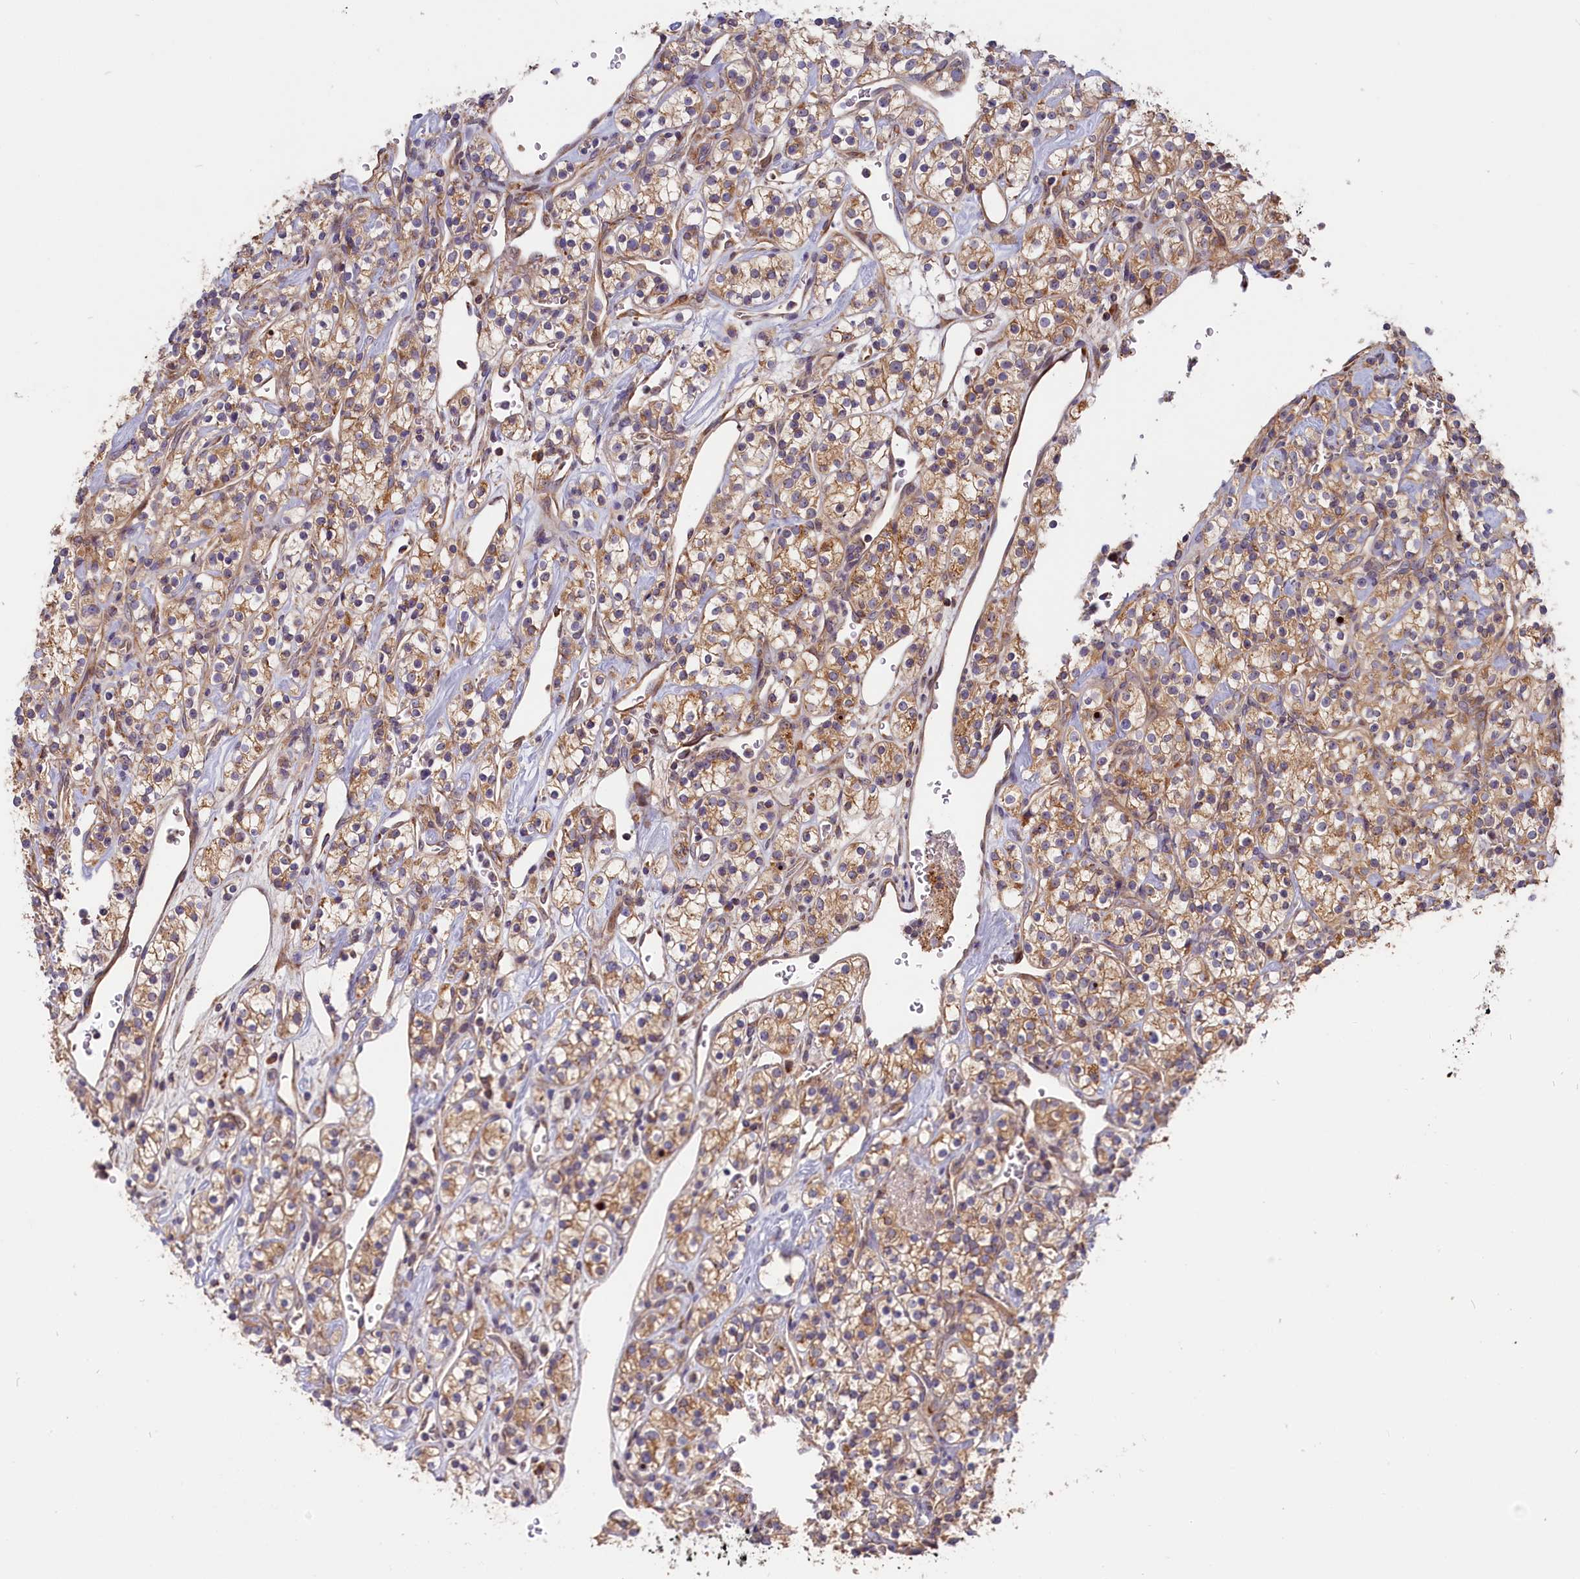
{"staining": {"intensity": "moderate", "quantity": ">75%", "location": "cytoplasmic/membranous"}, "tissue": "renal cancer", "cell_type": "Tumor cells", "image_type": "cancer", "snomed": [{"axis": "morphology", "description": "Adenocarcinoma, NOS"}, {"axis": "topography", "description": "Kidney"}], "caption": "Tumor cells exhibit medium levels of moderate cytoplasmic/membranous positivity in about >75% of cells in human renal adenocarcinoma. (DAB (3,3'-diaminobenzidine) IHC with brightfield microscopy, high magnification).", "gene": "CEP44", "patient": {"sex": "male", "age": 77}}